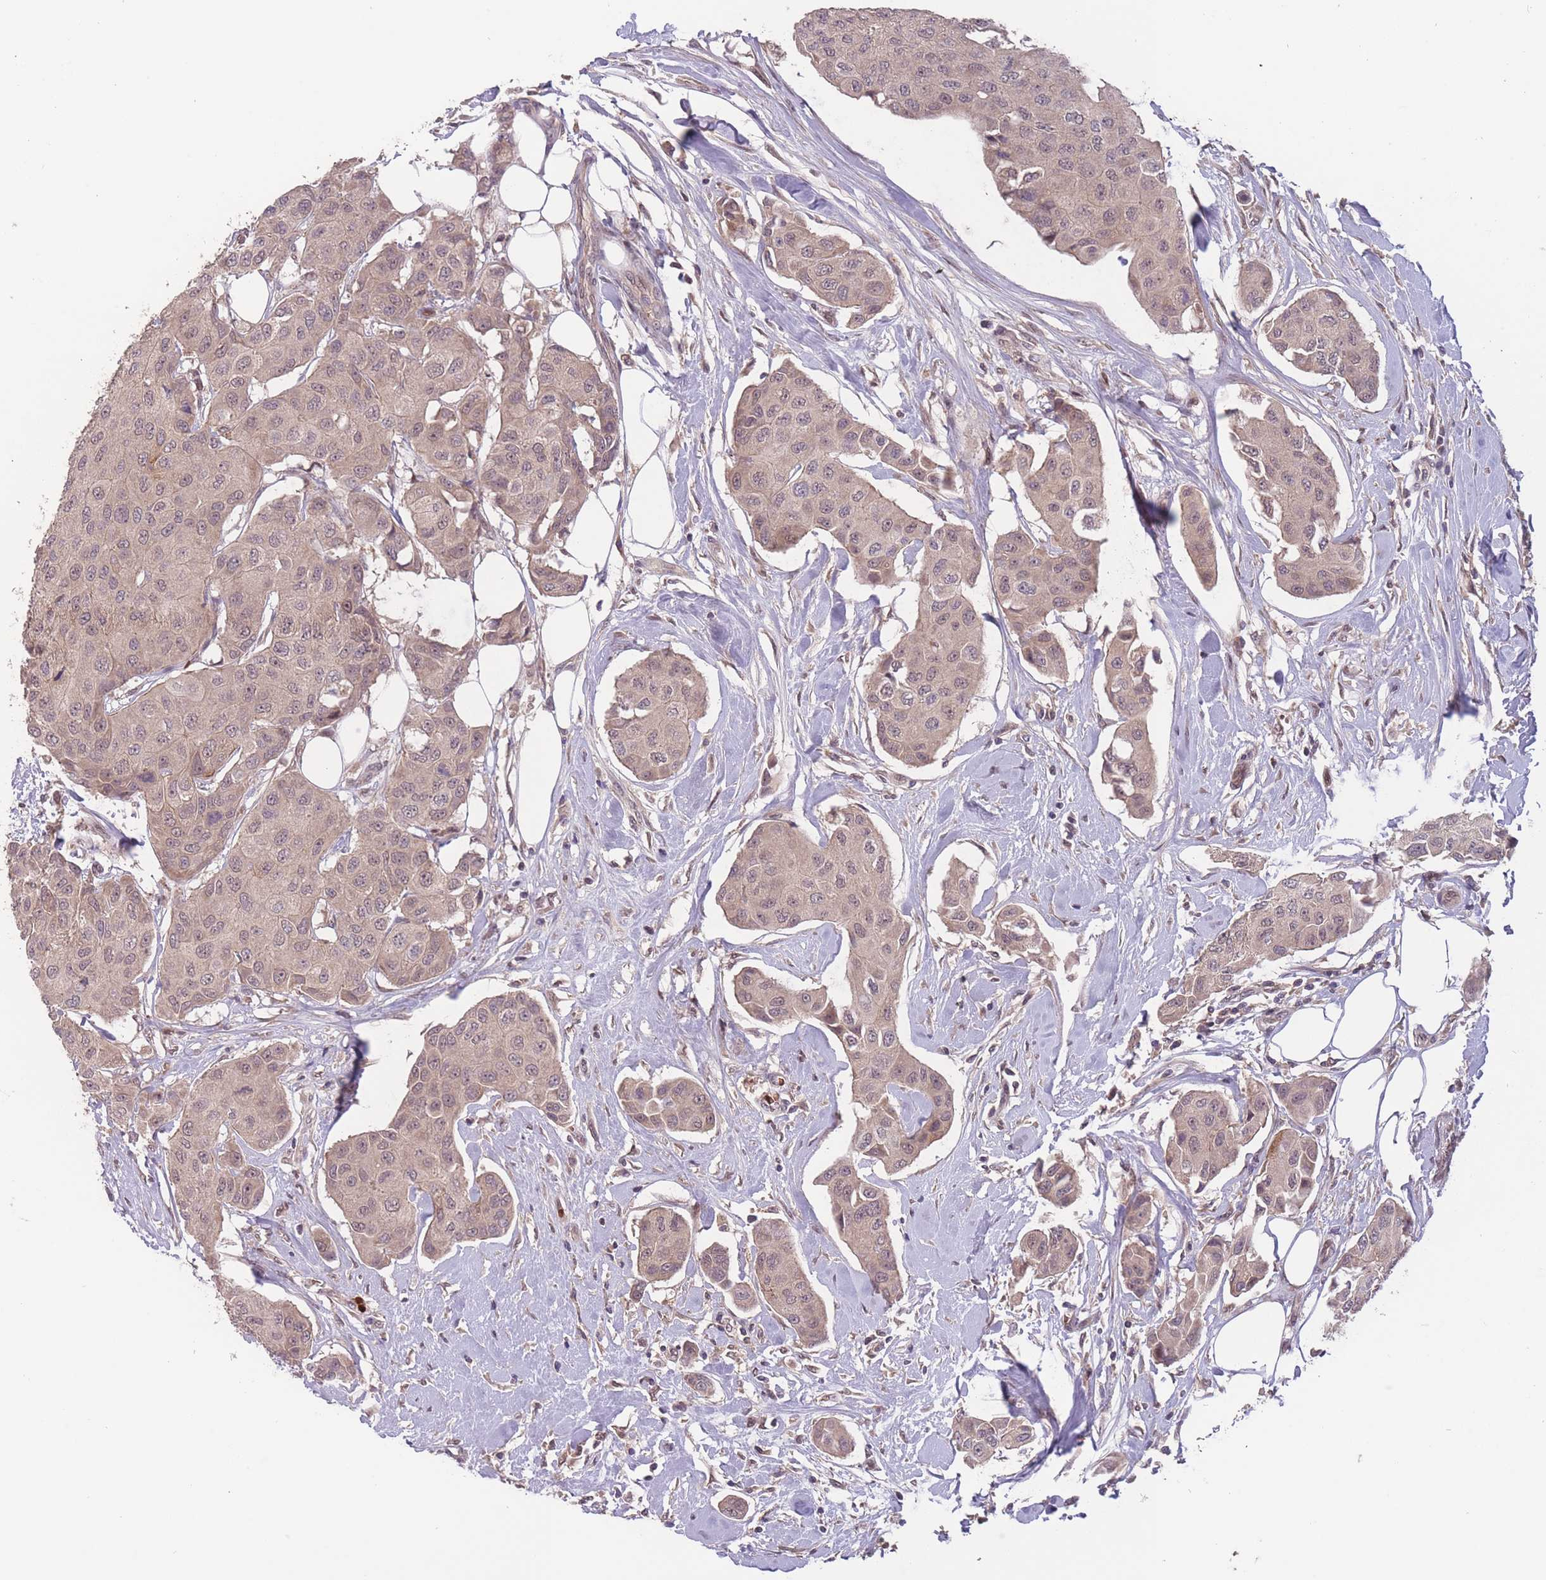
{"staining": {"intensity": "weak", "quantity": "25%-75%", "location": "nuclear"}, "tissue": "breast cancer", "cell_type": "Tumor cells", "image_type": "cancer", "snomed": [{"axis": "morphology", "description": "Duct carcinoma"}, {"axis": "topography", "description": "Breast"}, {"axis": "topography", "description": "Lymph node"}], "caption": "A low amount of weak nuclear positivity is appreciated in about 25%-75% of tumor cells in breast cancer tissue. Using DAB (3,3'-diaminobenzidine) (brown) and hematoxylin (blue) stains, captured at high magnification using brightfield microscopy.", "gene": "SECTM1", "patient": {"sex": "female", "age": 80}}